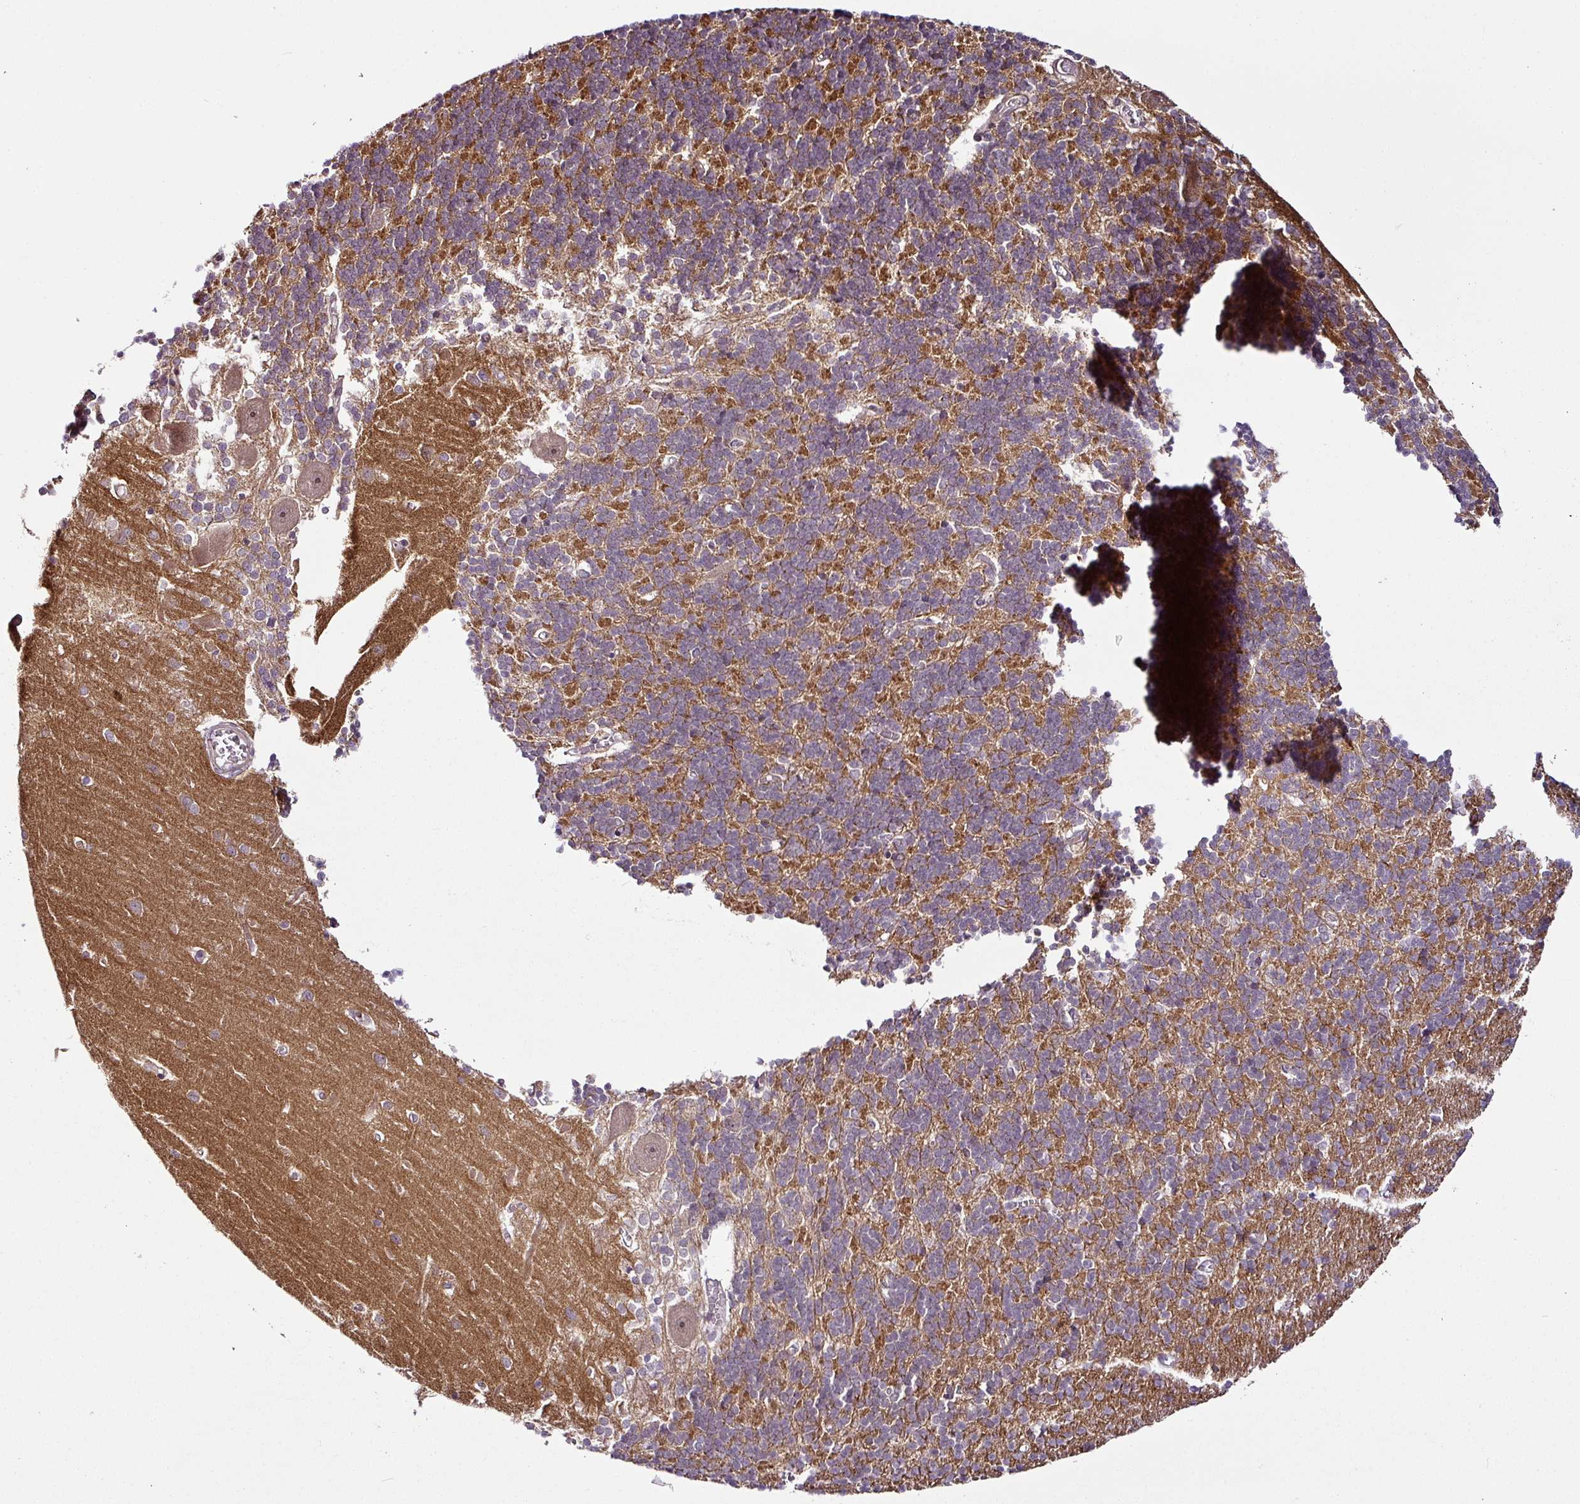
{"staining": {"intensity": "strong", "quantity": "25%-75%", "location": "cytoplasmic/membranous"}, "tissue": "cerebellum", "cell_type": "Cells in granular layer", "image_type": "normal", "snomed": [{"axis": "morphology", "description": "Normal tissue, NOS"}, {"axis": "topography", "description": "Cerebellum"}], "caption": "Approximately 25%-75% of cells in granular layer in benign human cerebellum show strong cytoplasmic/membranous protein staining as visualized by brown immunohistochemical staining.", "gene": "DCAF13", "patient": {"sex": "male", "age": 37}}